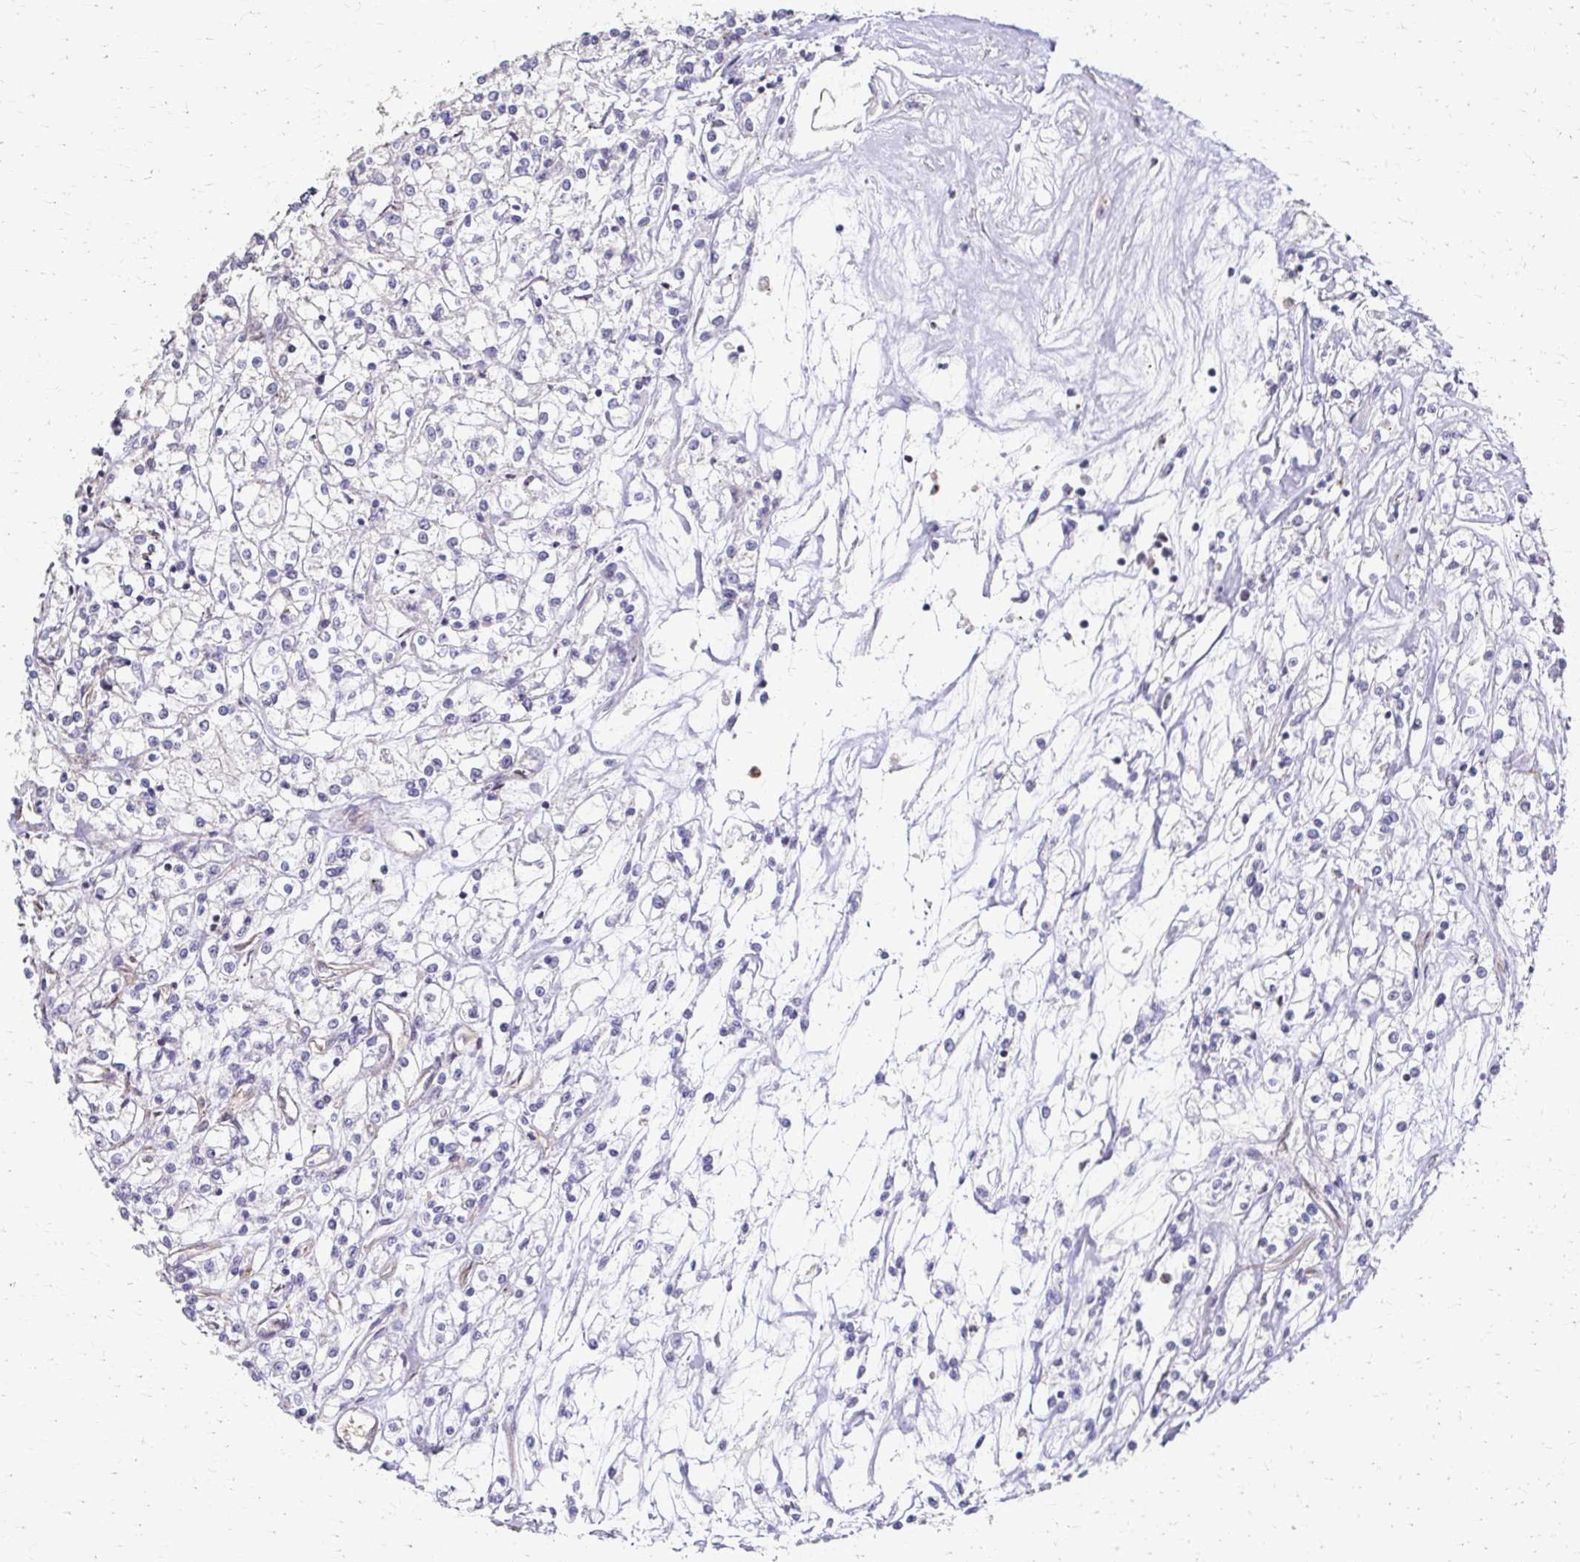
{"staining": {"intensity": "negative", "quantity": "none", "location": "none"}, "tissue": "renal cancer", "cell_type": "Tumor cells", "image_type": "cancer", "snomed": [{"axis": "morphology", "description": "Adenocarcinoma, NOS"}, {"axis": "topography", "description": "Kidney"}], "caption": "There is no significant positivity in tumor cells of renal adenocarcinoma.", "gene": "SKA2", "patient": {"sex": "female", "age": 59}}